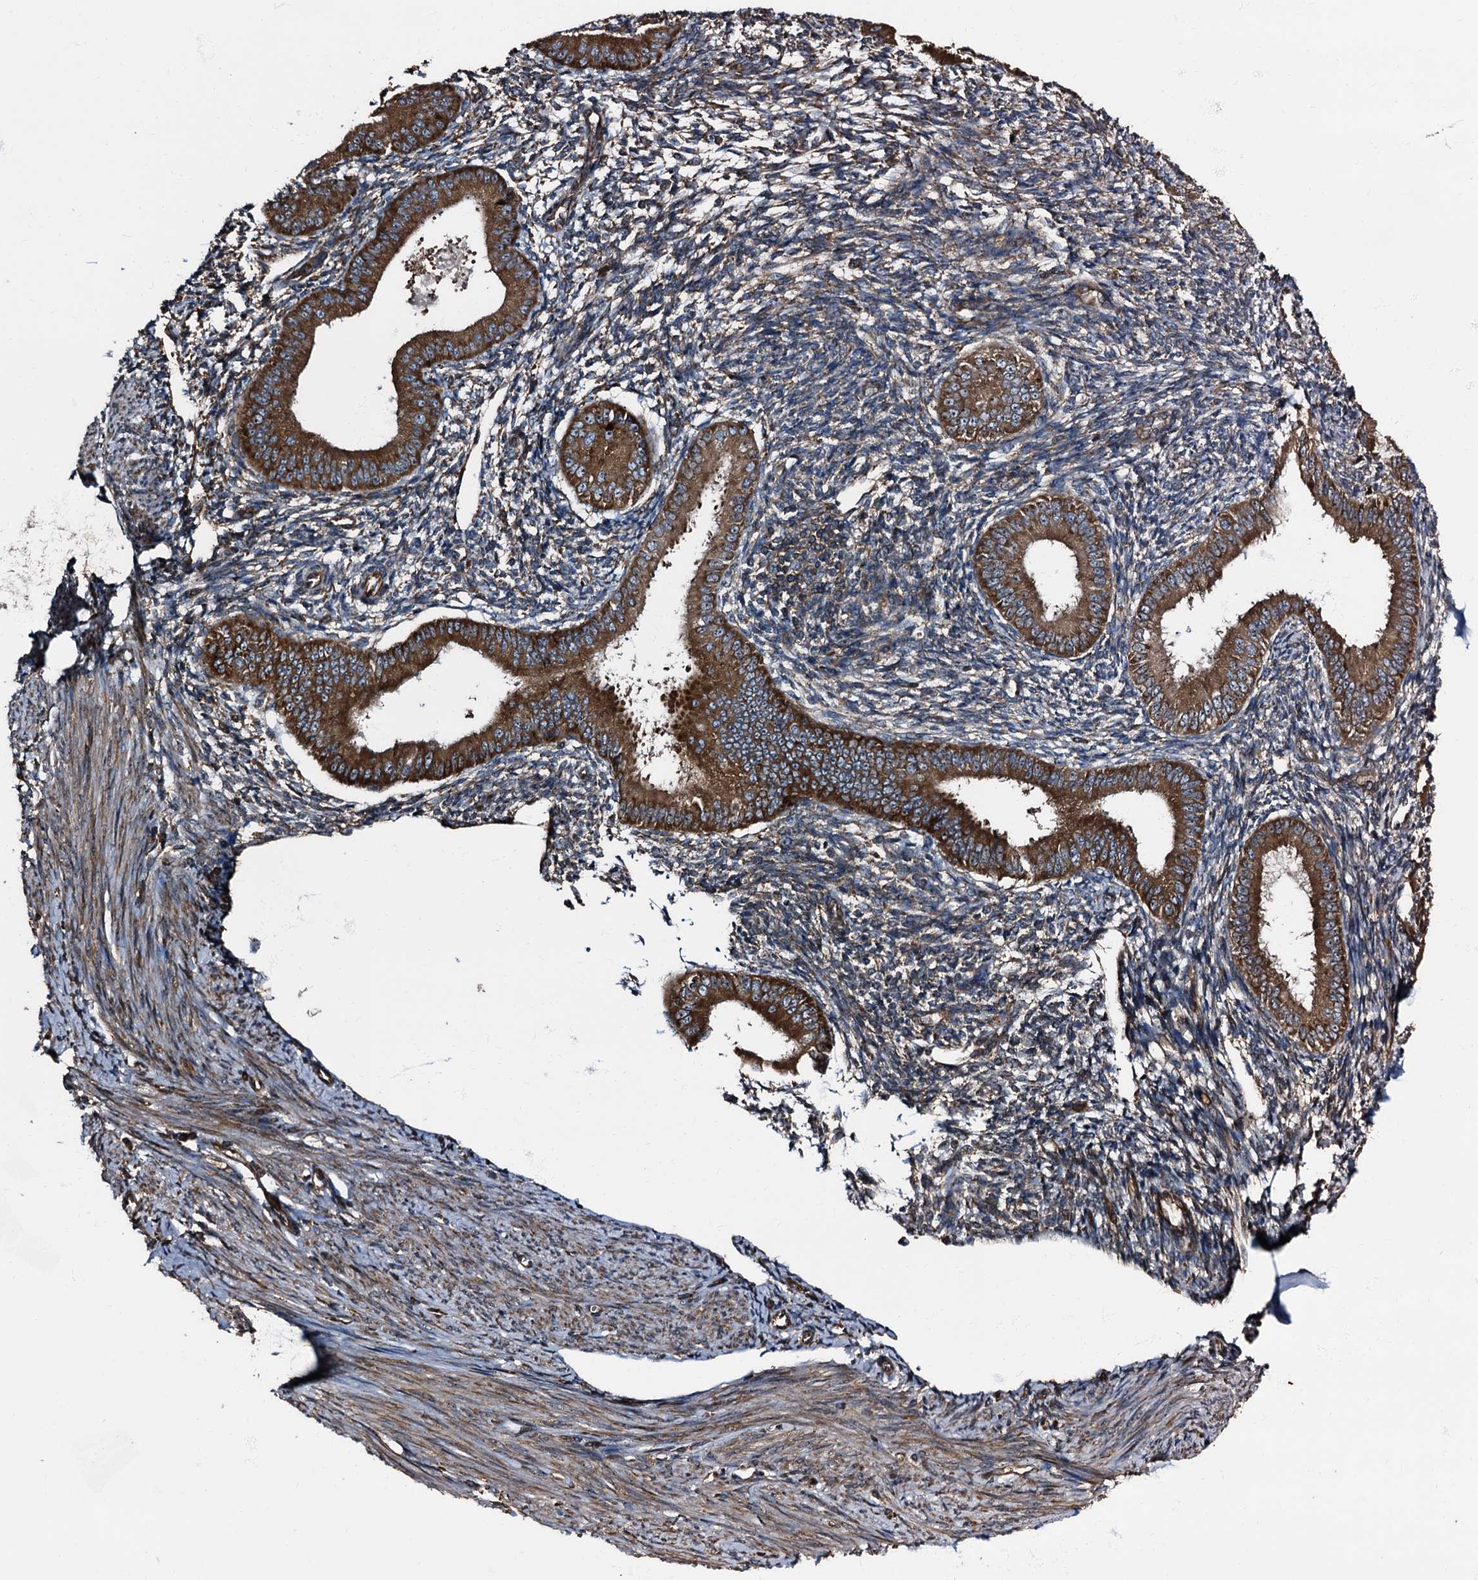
{"staining": {"intensity": "moderate", "quantity": "<25%", "location": "cytoplasmic/membranous"}, "tissue": "endometrium", "cell_type": "Cells in endometrial stroma", "image_type": "normal", "snomed": [{"axis": "morphology", "description": "Normal tissue, NOS"}, {"axis": "topography", "description": "Uterus"}, {"axis": "topography", "description": "Endometrium"}], "caption": "Immunohistochemical staining of unremarkable endometrium shows low levels of moderate cytoplasmic/membranous positivity in about <25% of cells in endometrial stroma.", "gene": "ATP2C1", "patient": {"sex": "female", "age": 48}}